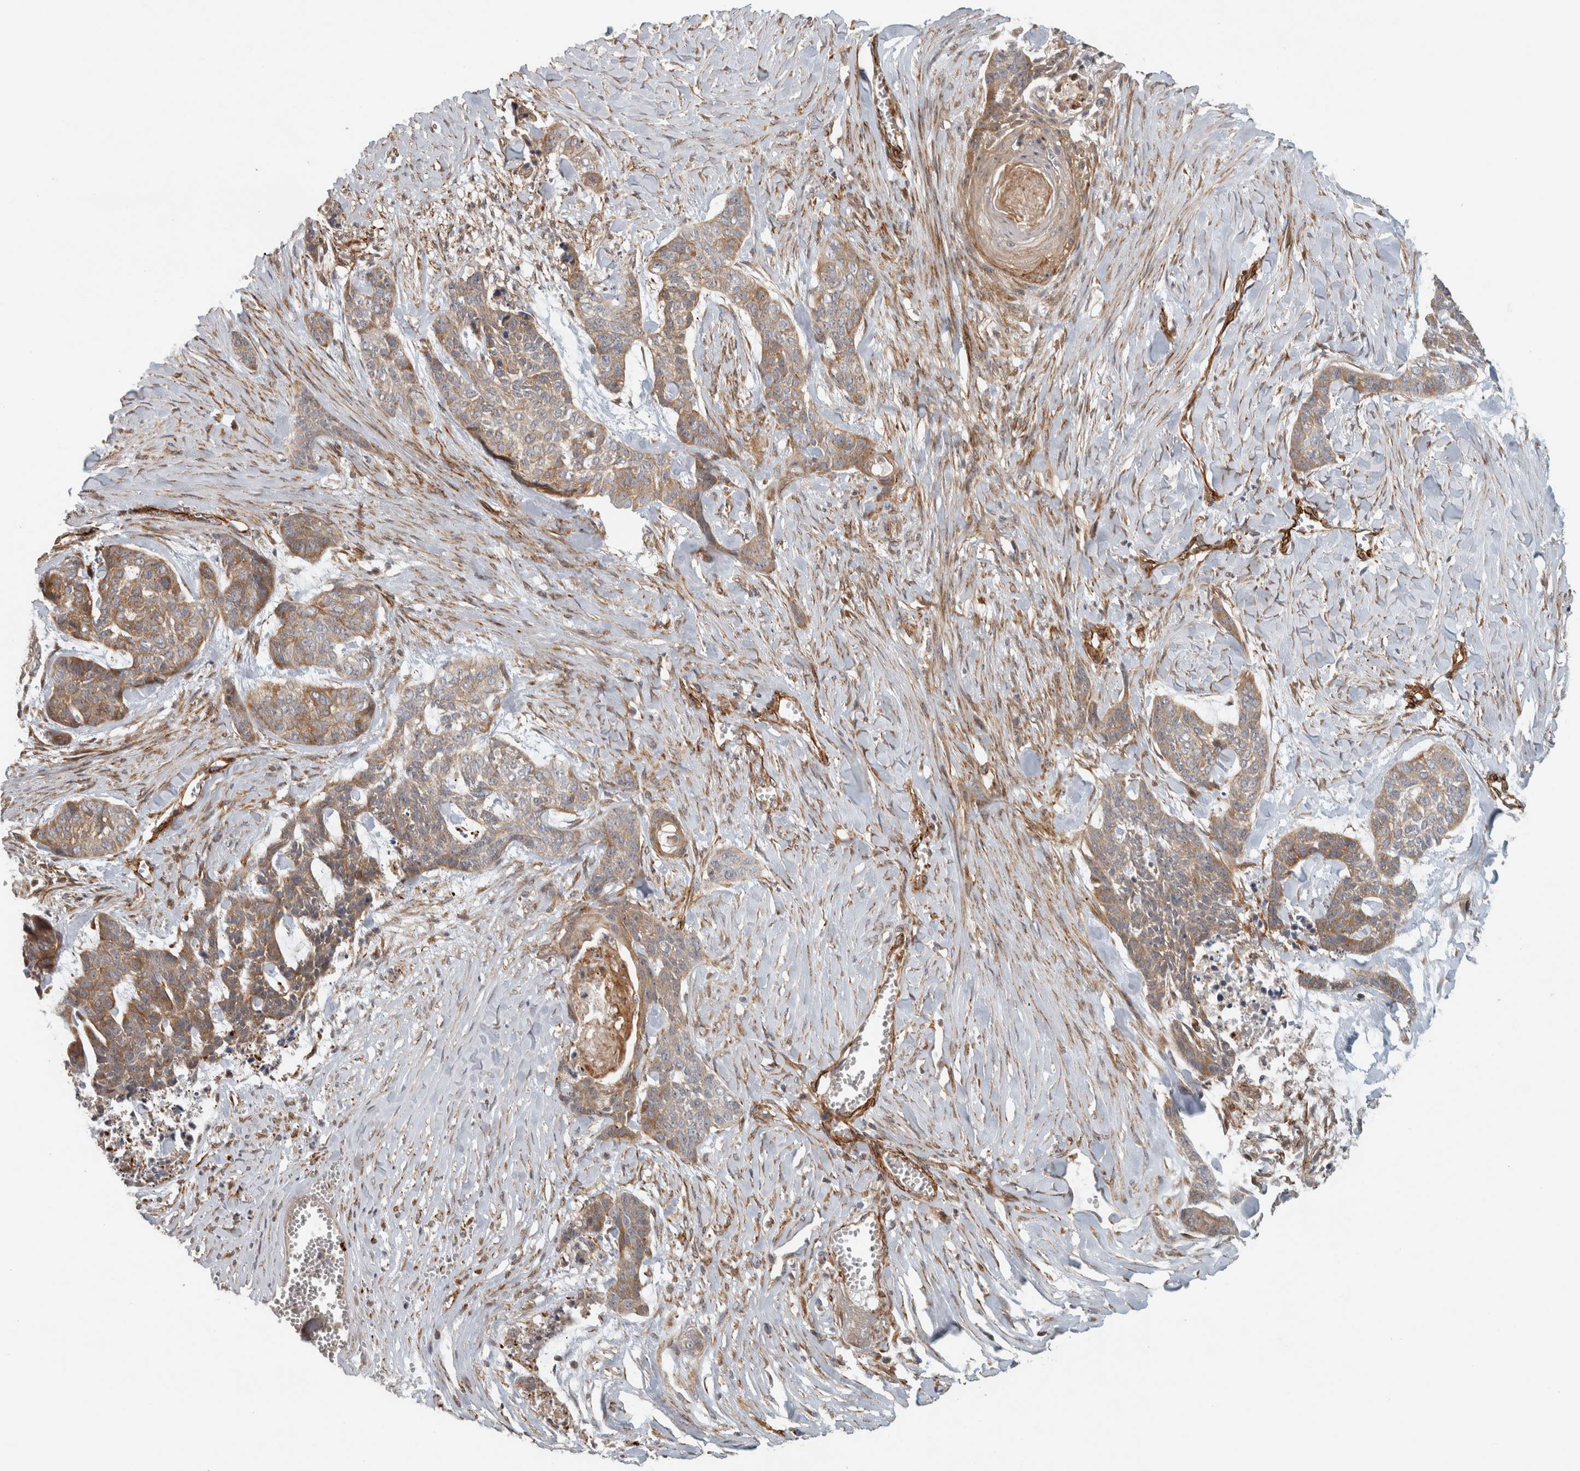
{"staining": {"intensity": "moderate", "quantity": ">75%", "location": "cytoplasmic/membranous"}, "tissue": "skin cancer", "cell_type": "Tumor cells", "image_type": "cancer", "snomed": [{"axis": "morphology", "description": "Basal cell carcinoma"}, {"axis": "topography", "description": "Skin"}], "caption": "Immunohistochemistry (IHC) photomicrograph of neoplastic tissue: human basal cell carcinoma (skin) stained using IHC reveals medium levels of moderate protein expression localized specifically in the cytoplasmic/membranous of tumor cells, appearing as a cytoplasmic/membranous brown color.", "gene": "SIPA1L2", "patient": {"sex": "female", "age": 64}}